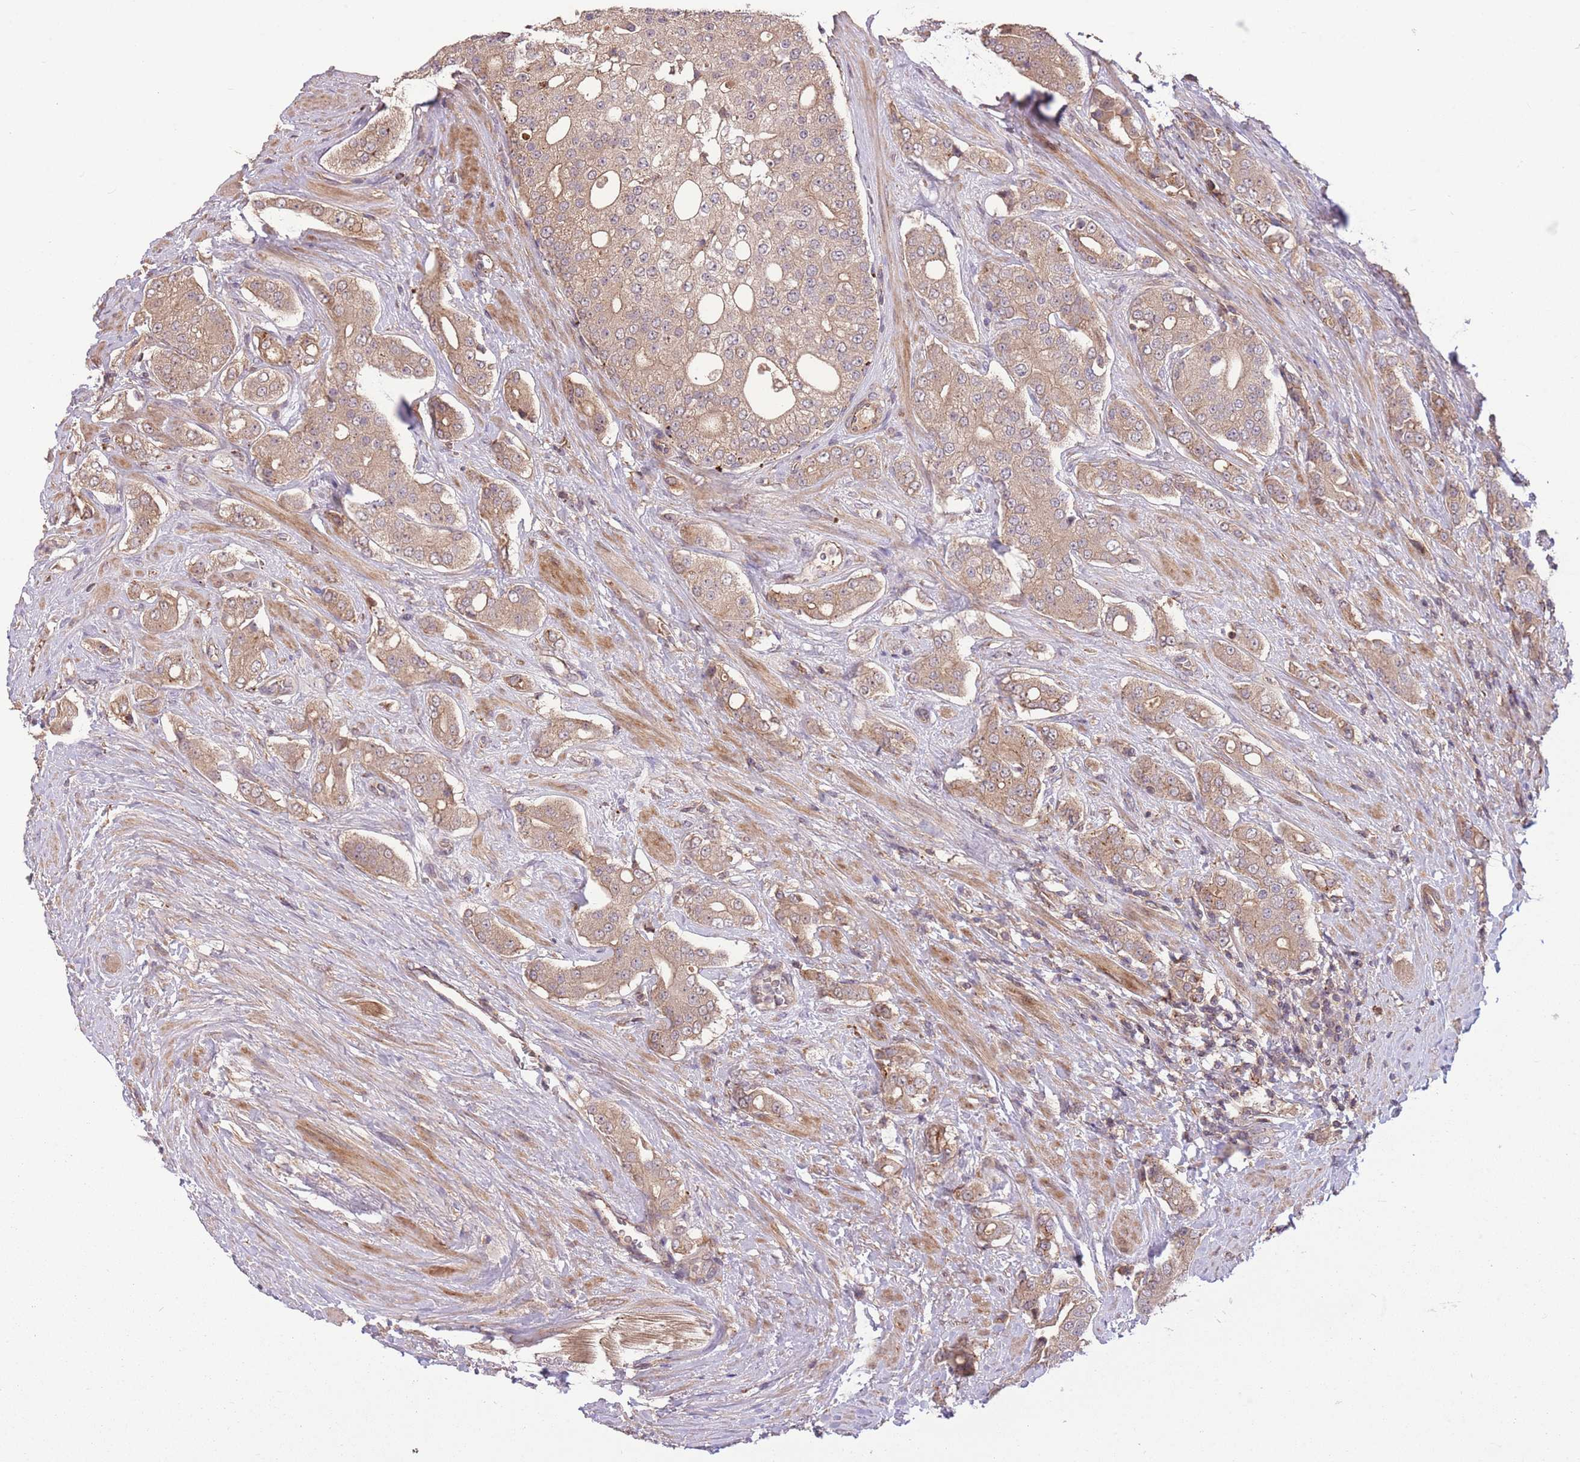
{"staining": {"intensity": "weak", "quantity": ">75%", "location": "cytoplasmic/membranous"}, "tissue": "prostate cancer", "cell_type": "Tumor cells", "image_type": "cancer", "snomed": [{"axis": "morphology", "description": "Adenocarcinoma, High grade"}, {"axis": "topography", "description": "Prostate"}], "caption": "The immunohistochemical stain labels weak cytoplasmic/membranous positivity in tumor cells of prostate cancer tissue.", "gene": "POLR3F", "patient": {"sex": "male", "age": 71}}